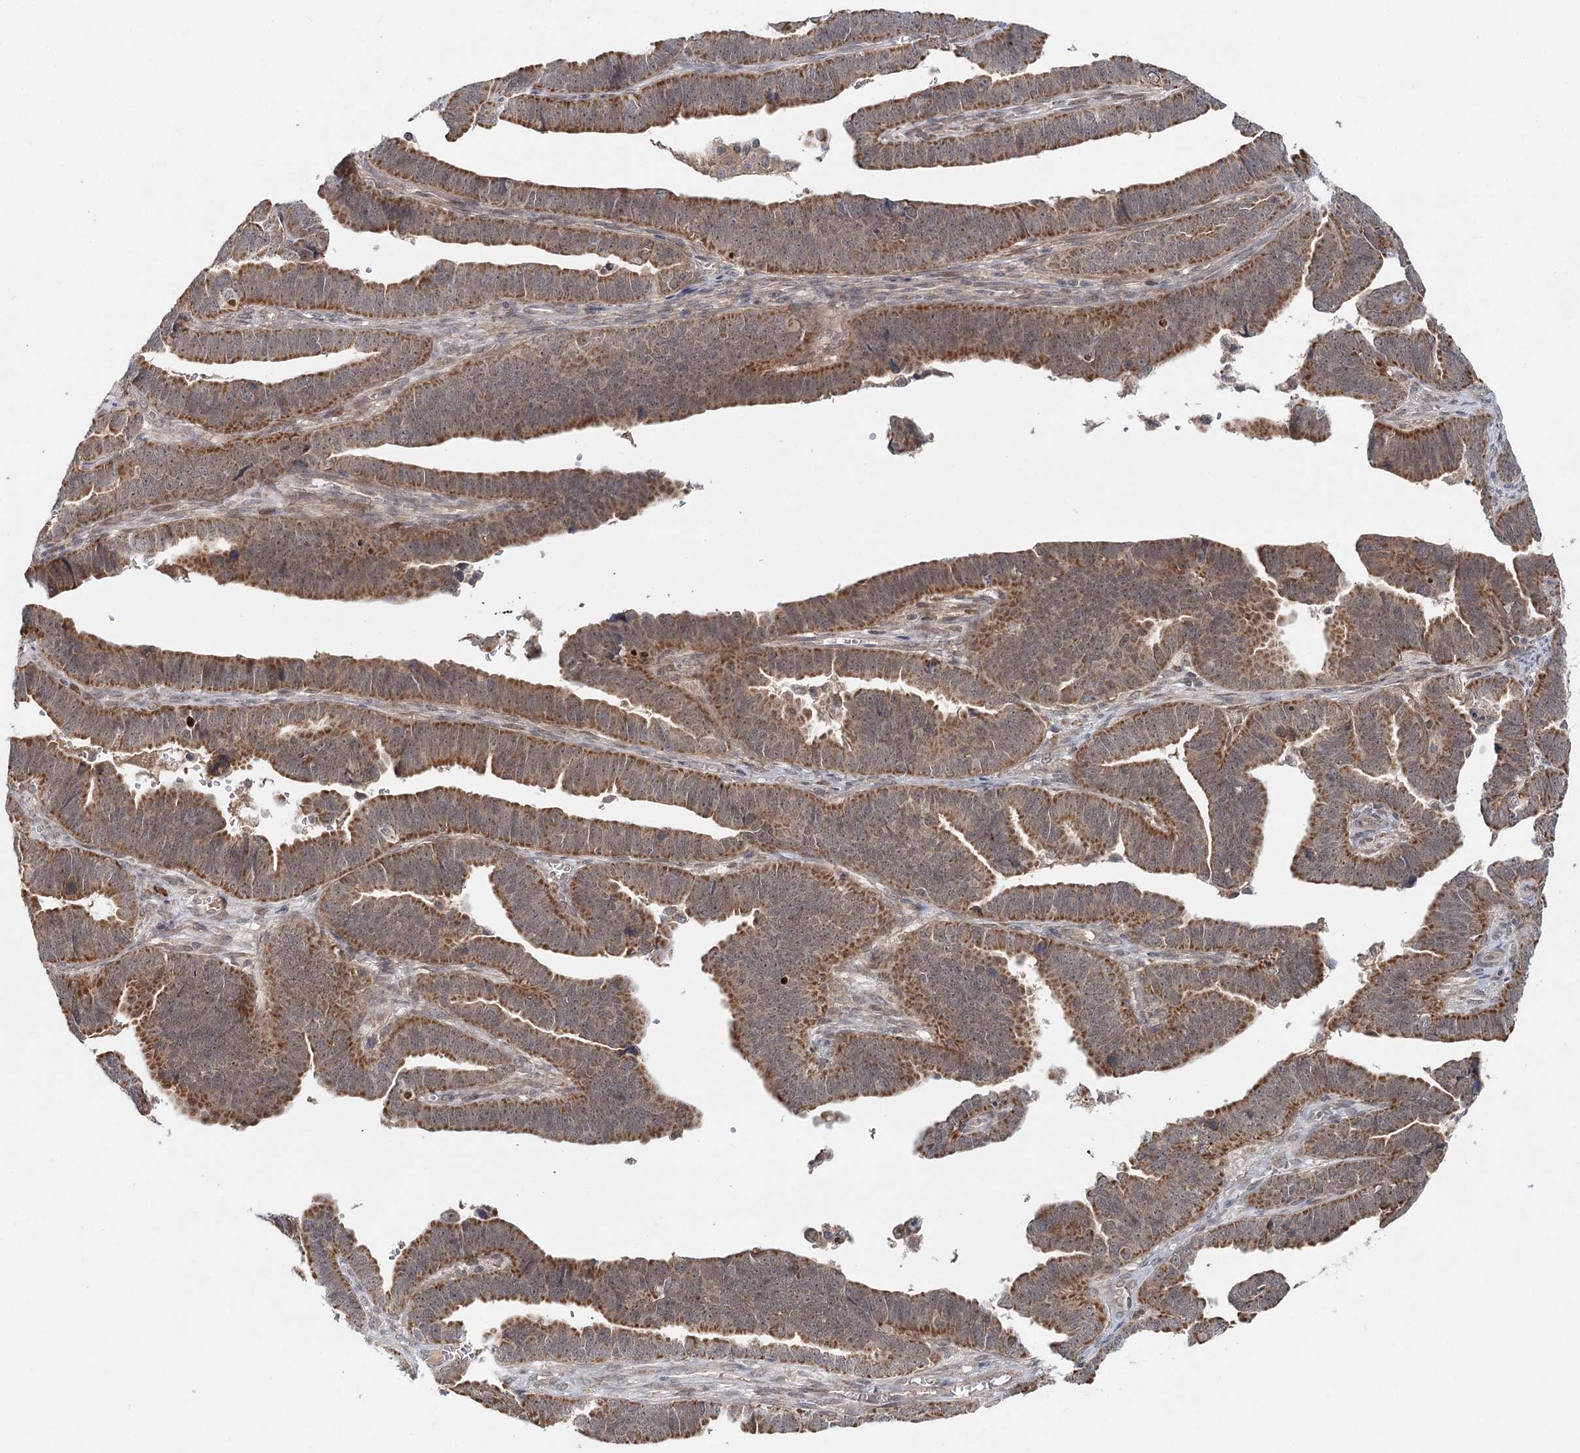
{"staining": {"intensity": "moderate", "quantity": ">75%", "location": "cytoplasmic/membranous"}, "tissue": "endometrial cancer", "cell_type": "Tumor cells", "image_type": "cancer", "snomed": [{"axis": "morphology", "description": "Adenocarcinoma, NOS"}, {"axis": "topography", "description": "Endometrium"}], "caption": "This is a photomicrograph of immunohistochemistry (IHC) staining of endometrial cancer (adenocarcinoma), which shows moderate expression in the cytoplasmic/membranous of tumor cells.", "gene": "AP3B1", "patient": {"sex": "female", "age": 75}}